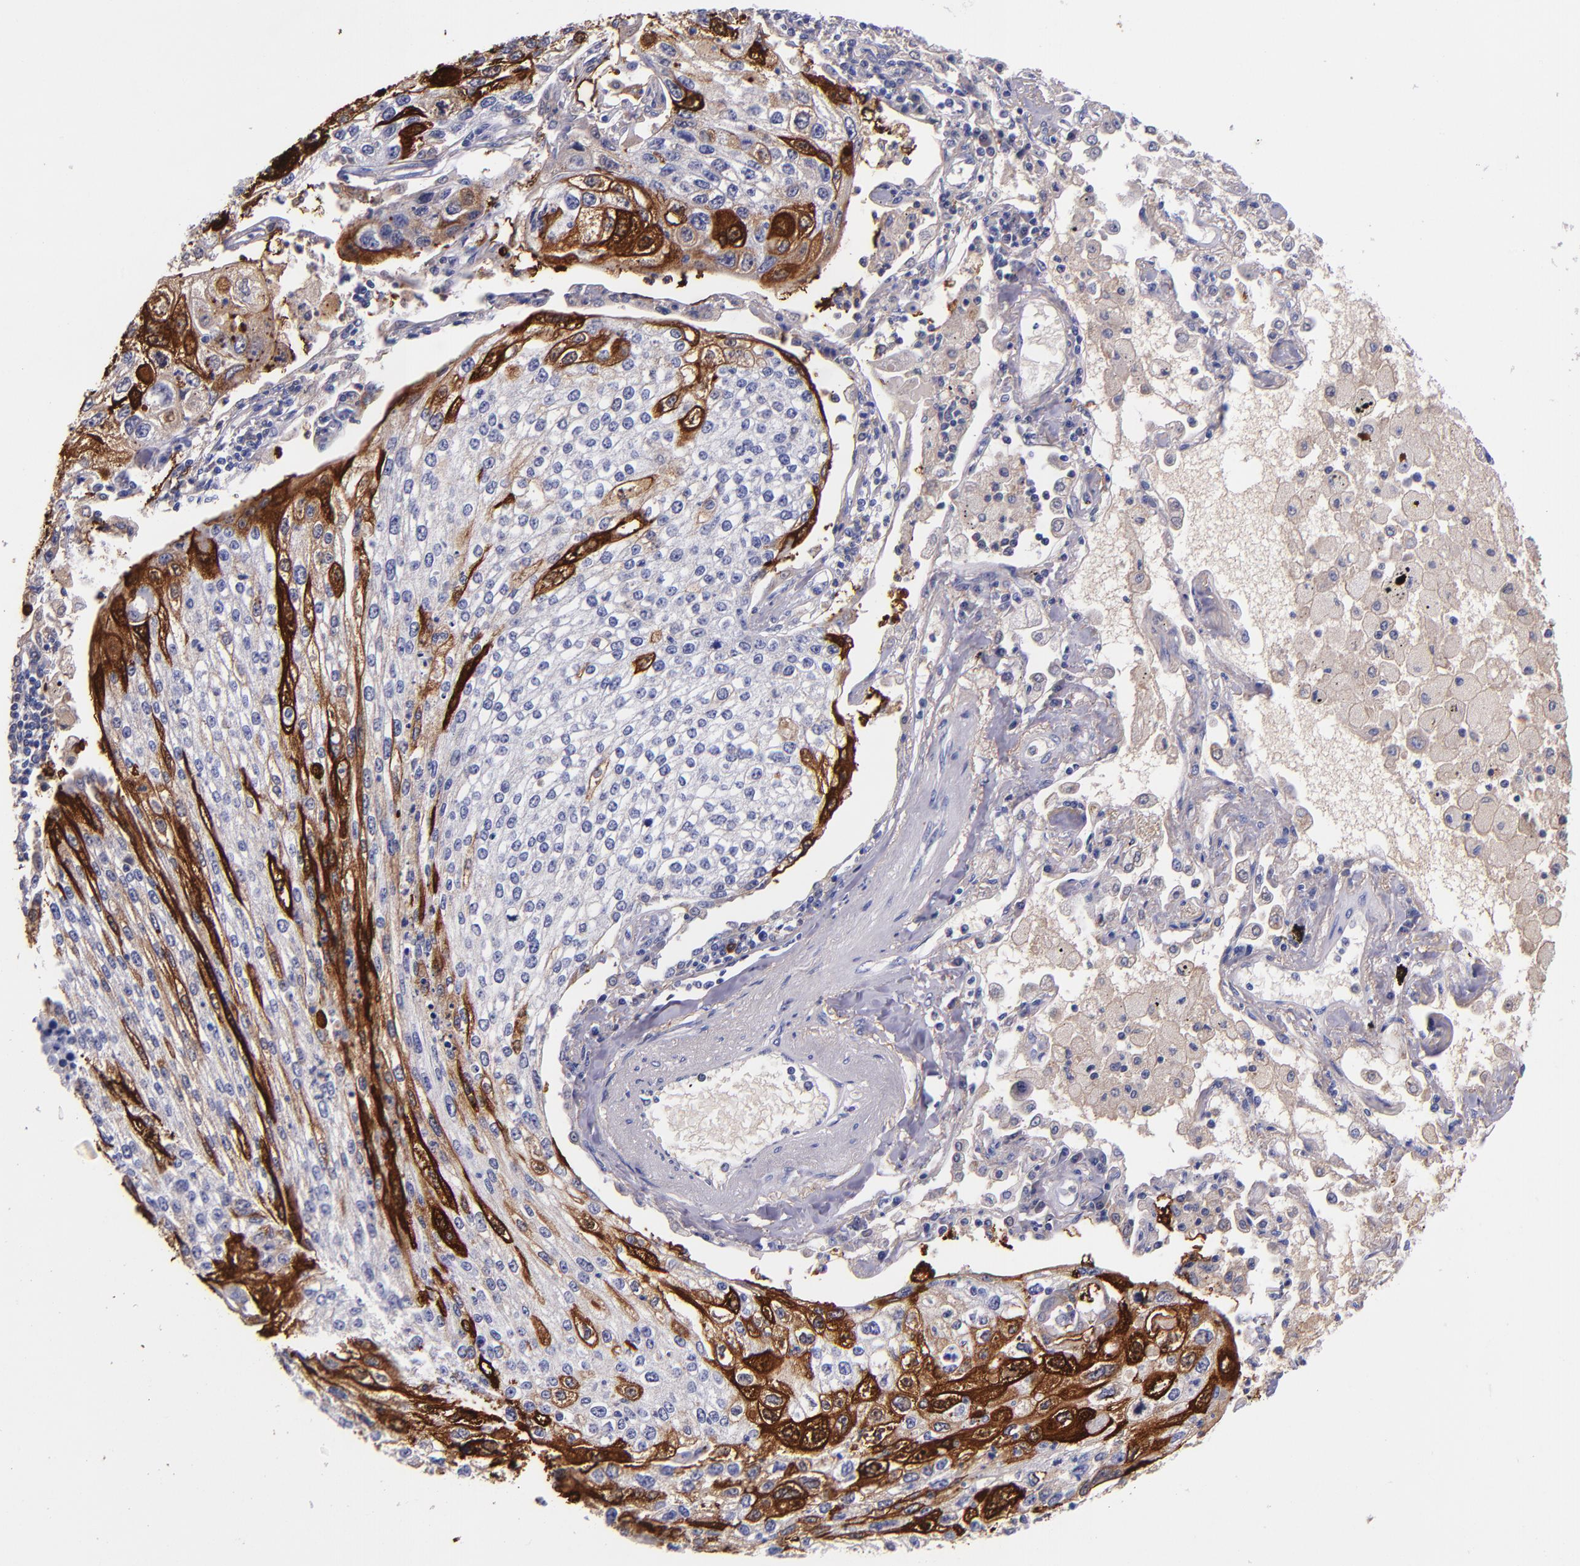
{"staining": {"intensity": "strong", "quantity": "25%-75%", "location": "cytoplasmic/membranous"}, "tissue": "lung cancer", "cell_type": "Tumor cells", "image_type": "cancer", "snomed": [{"axis": "morphology", "description": "Squamous cell carcinoma, NOS"}, {"axis": "topography", "description": "Lung"}], "caption": "A photomicrograph of lung squamous cell carcinoma stained for a protein displays strong cytoplasmic/membranous brown staining in tumor cells.", "gene": "IVL", "patient": {"sex": "male", "age": 75}}